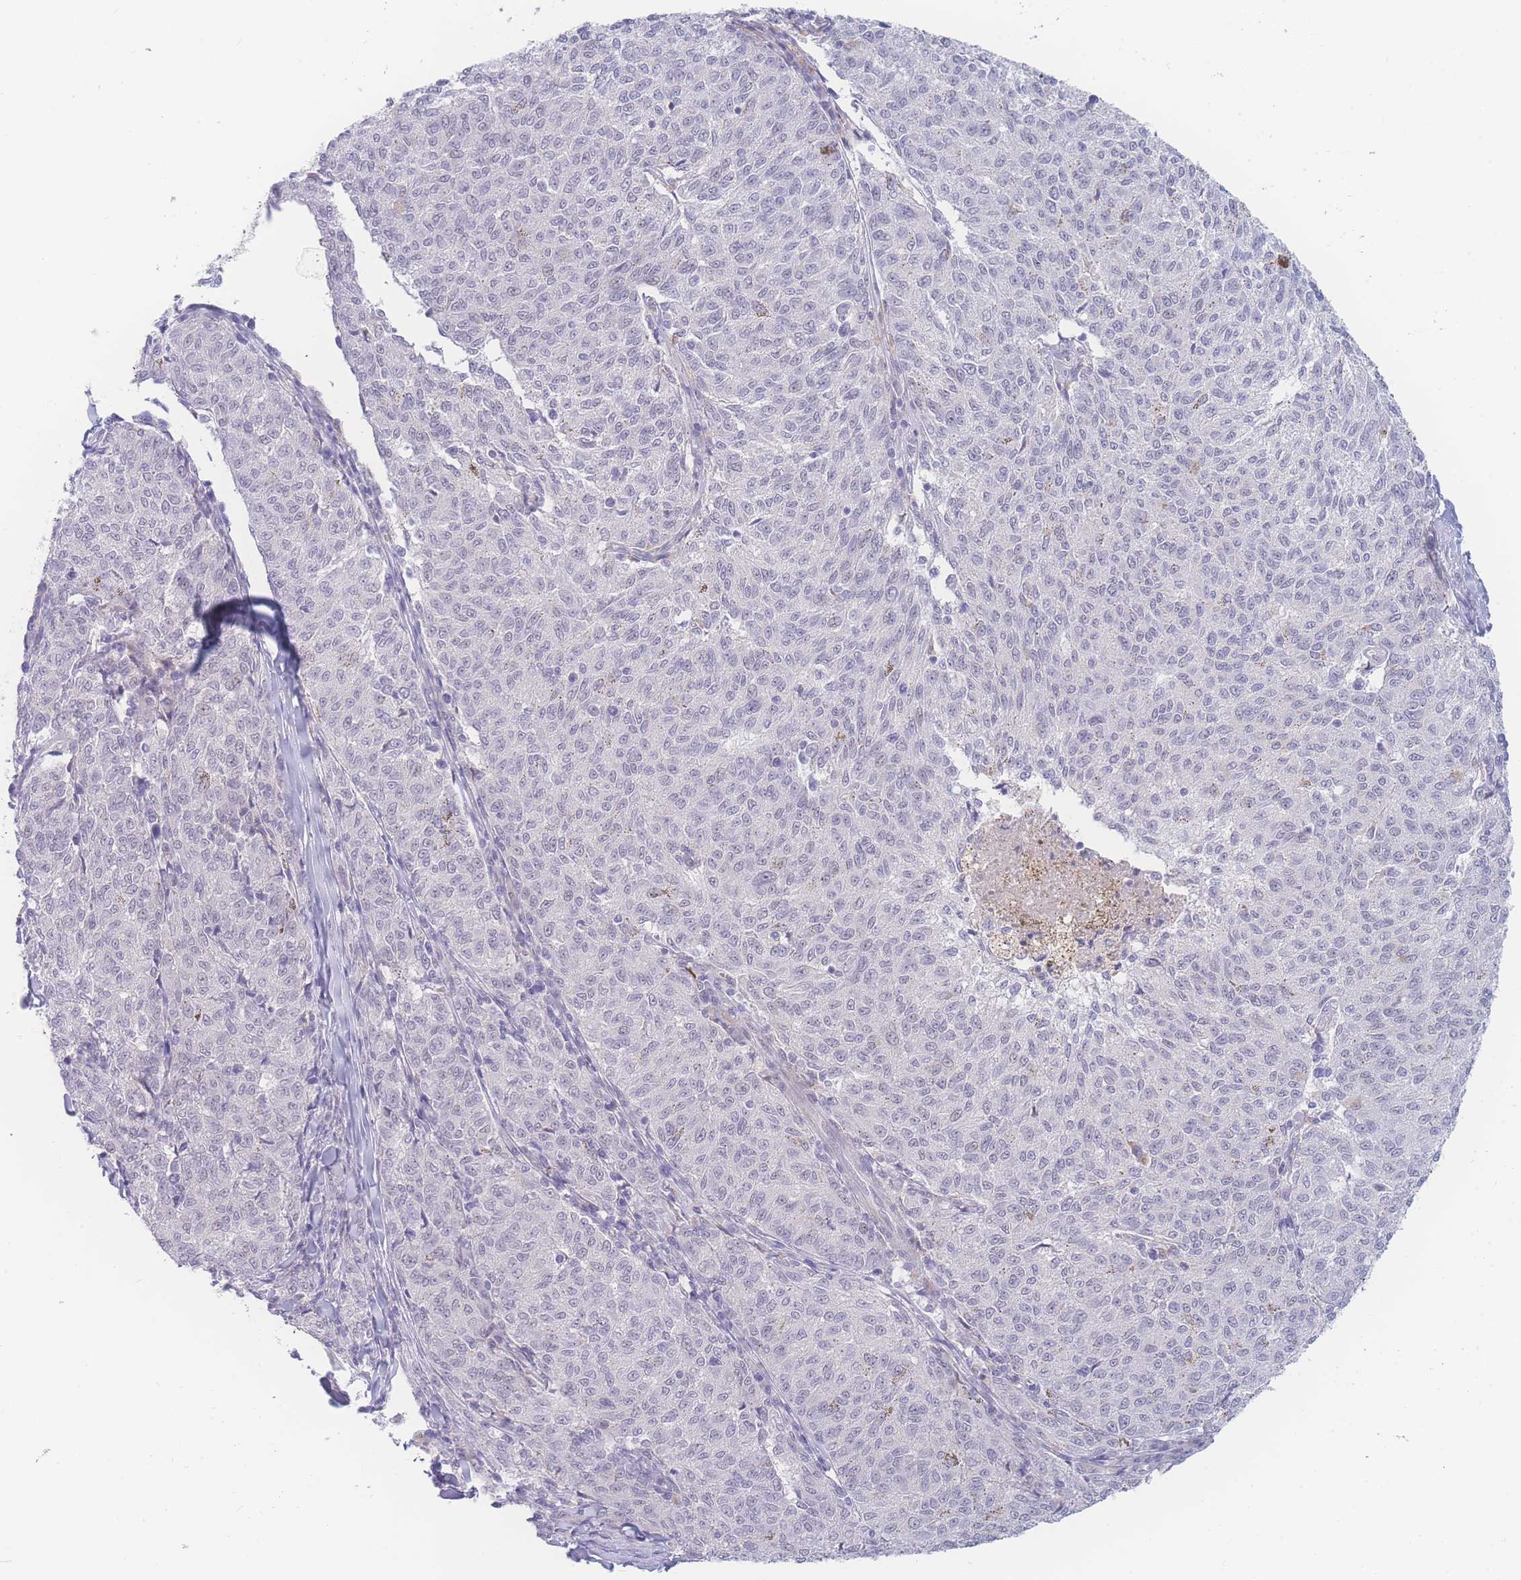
{"staining": {"intensity": "negative", "quantity": "none", "location": "none"}, "tissue": "melanoma", "cell_type": "Tumor cells", "image_type": "cancer", "snomed": [{"axis": "morphology", "description": "Malignant melanoma, NOS"}, {"axis": "topography", "description": "Skin"}], "caption": "Human melanoma stained for a protein using immunohistochemistry reveals no staining in tumor cells.", "gene": "PRSS22", "patient": {"sex": "female", "age": 72}}